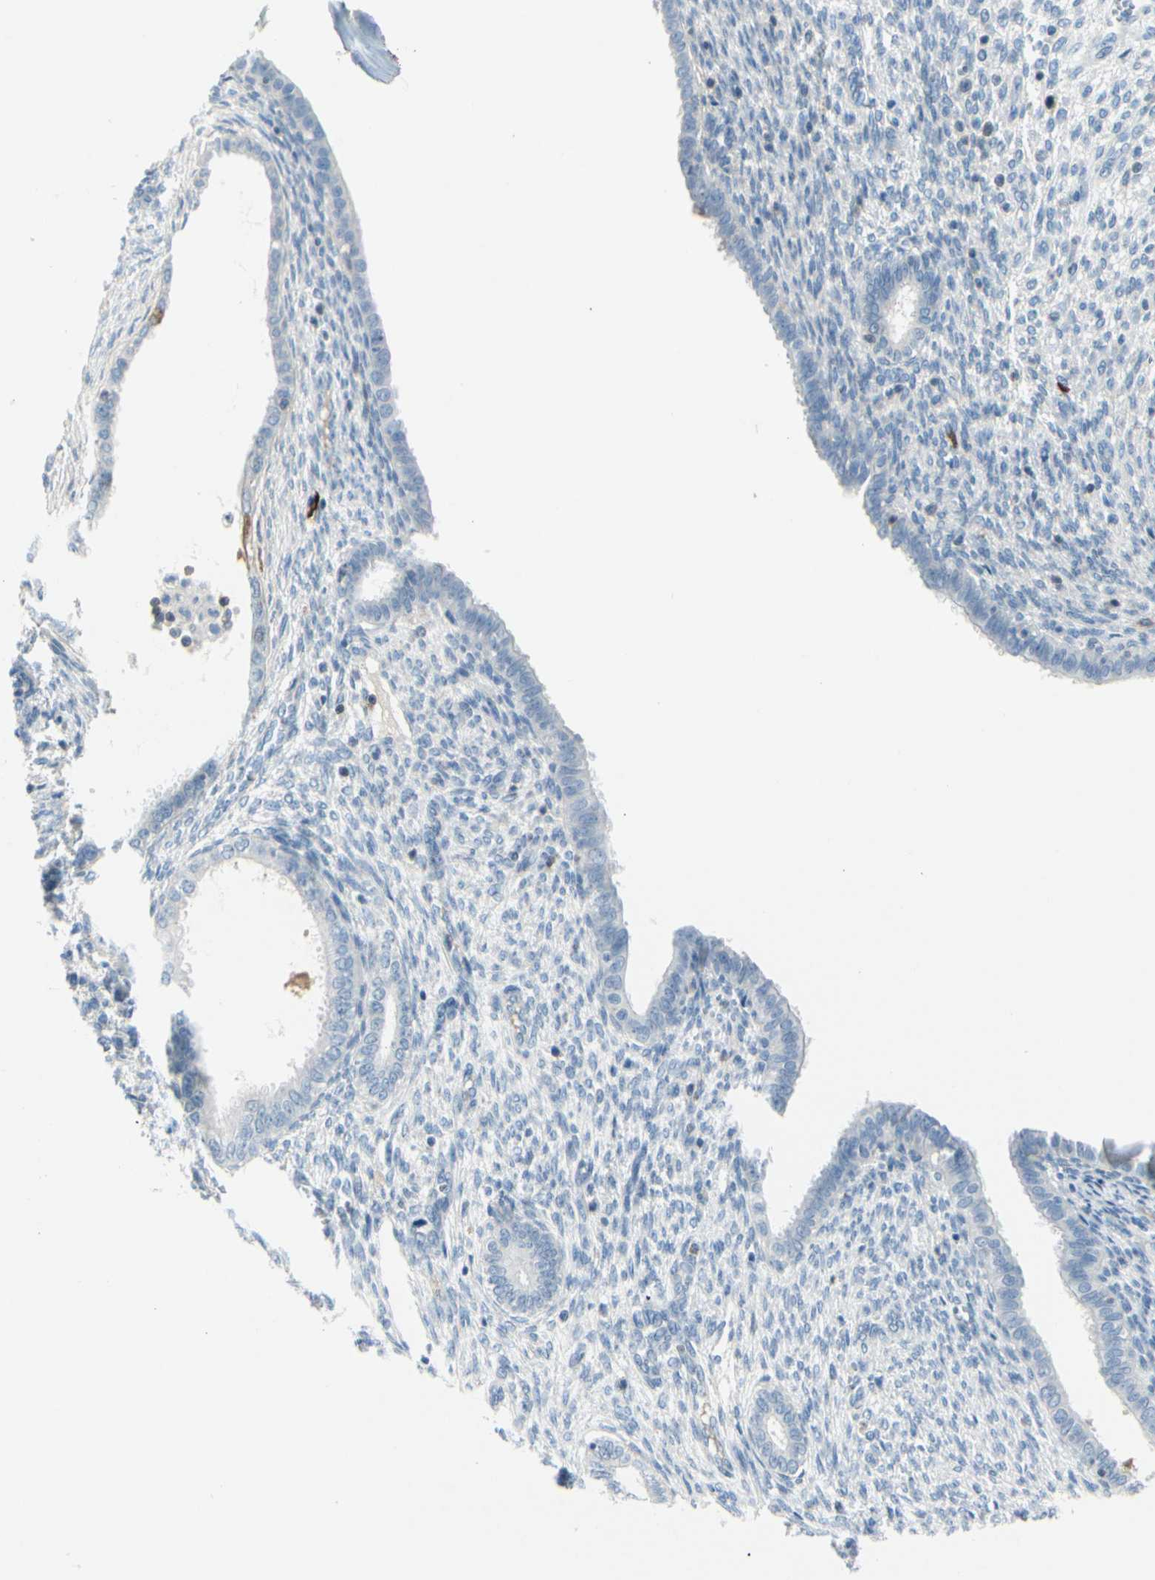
{"staining": {"intensity": "negative", "quantity": "none", "location": "none"}, "tissue": "endometrium", "cell_type": "Cells in endometrial stroma", "image_type": "normal", "snomed": [{"axis": "morphology", "description": "Normal tissue, NOS"}, {"axis": "topography", "description": "Endometrium"}], "caption": "This is a image of immunohistochemistry staining of normal endometrium, which shows no staining in cells in endometrial stroma. (Brightfield microscopy of DAB (3,3'-diaminobenzidine) immunohistochemistry (IHC) at high magnification).", "gene": "TRAF1", "patient": {"sex": "female", "age": 72}}